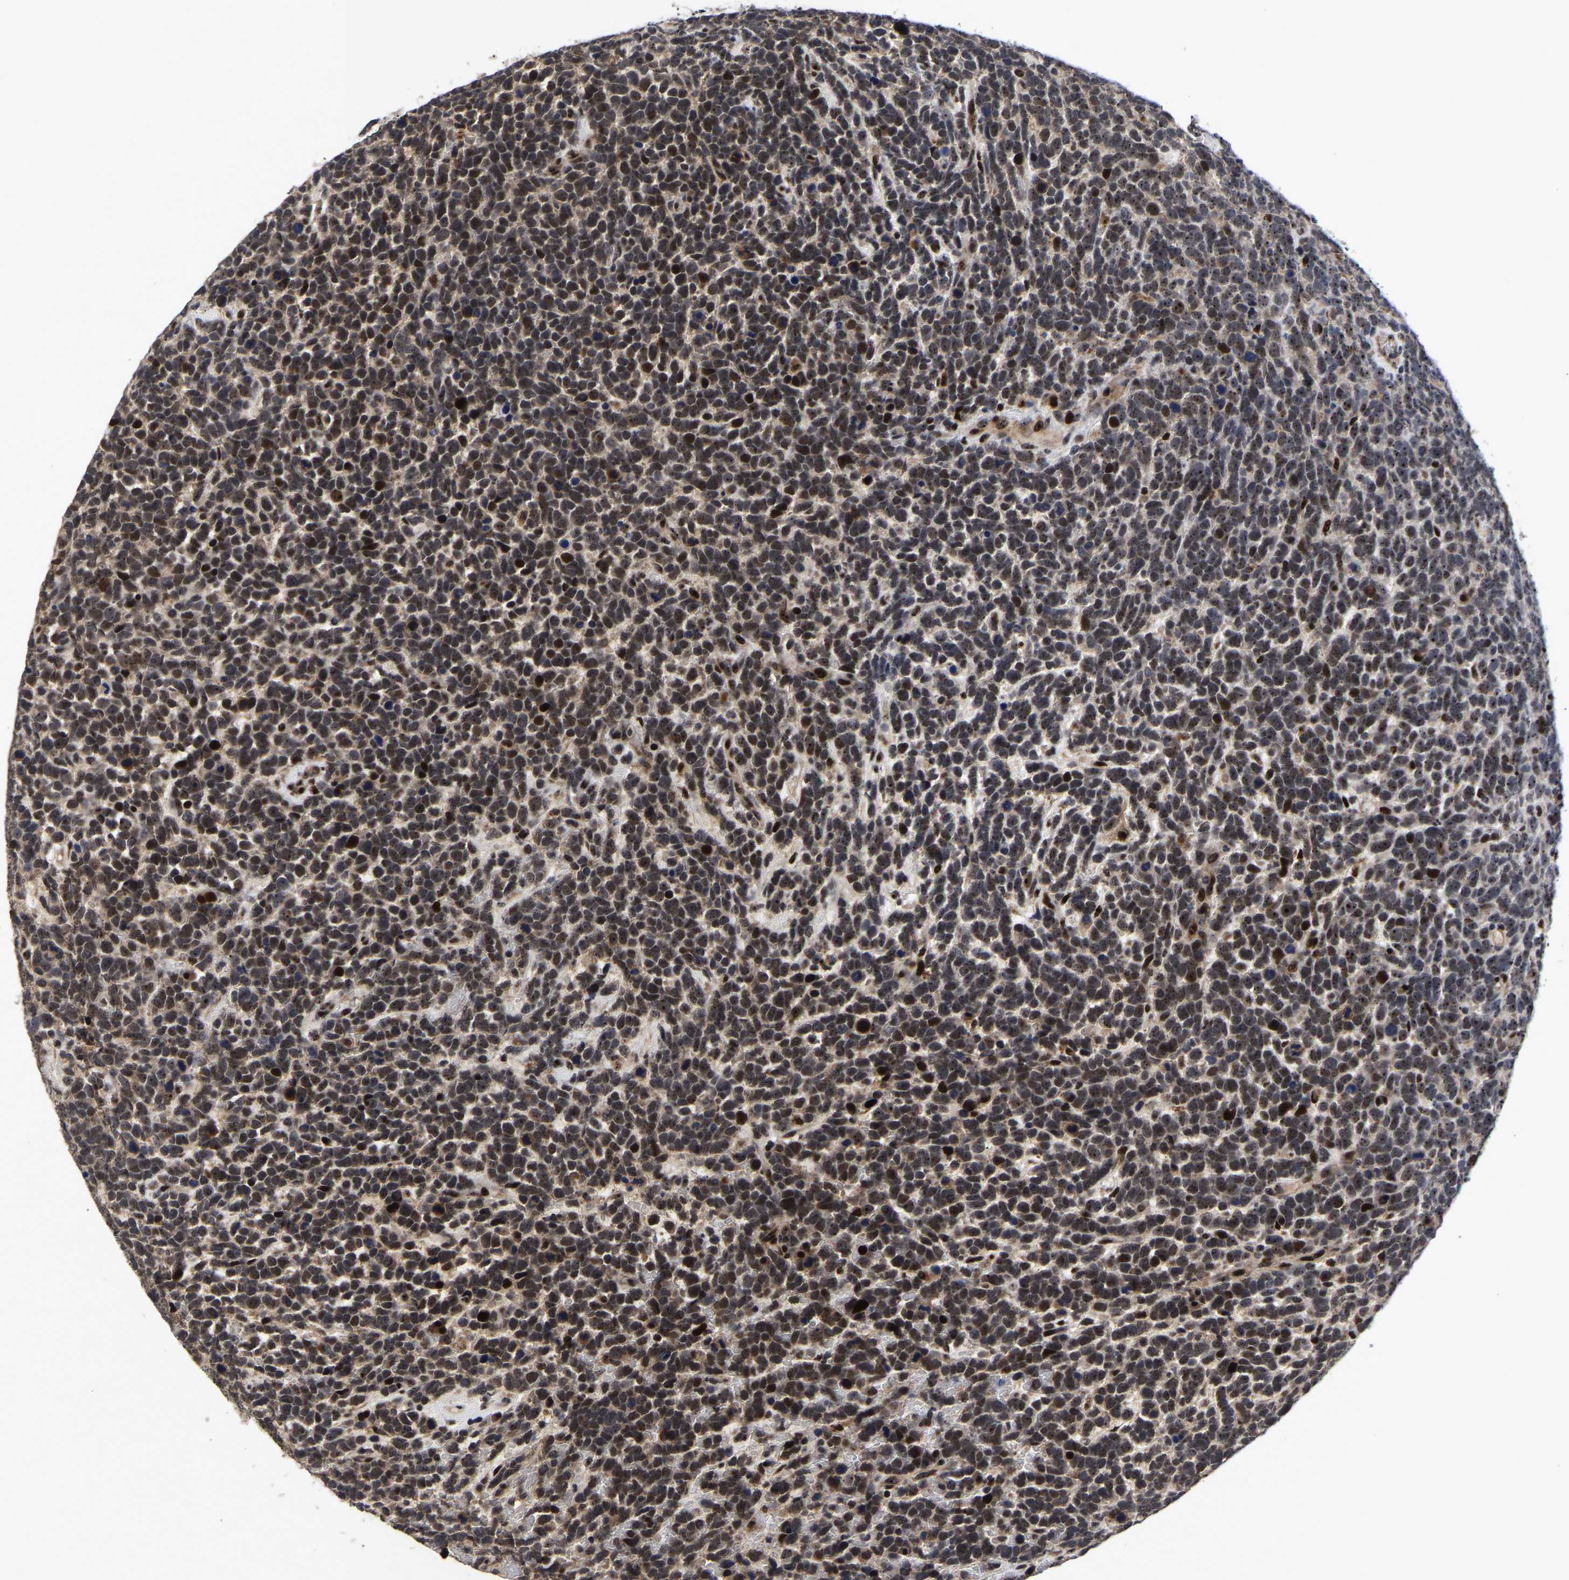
{"staining": {"intensity": "strong", "quantity": ">75%", "location": "nuclear"}, "tissue": "urothelial cancer", "cell_type": "Tumor cells", "image_type": "cancer", "snomed": [{"axis": "morphology", "description": "Urothelial carcinoma, High grade"}, {"axis": "topography", "description": "Urinary bladder"}], "caption": "A high amount of strong nuclear staining is seen in approximately >75% of tumor cells in high-grade urothelial carcinoma tissue.", "gene": "JUNB", "patient": {"sex": "female", "age": 82}}